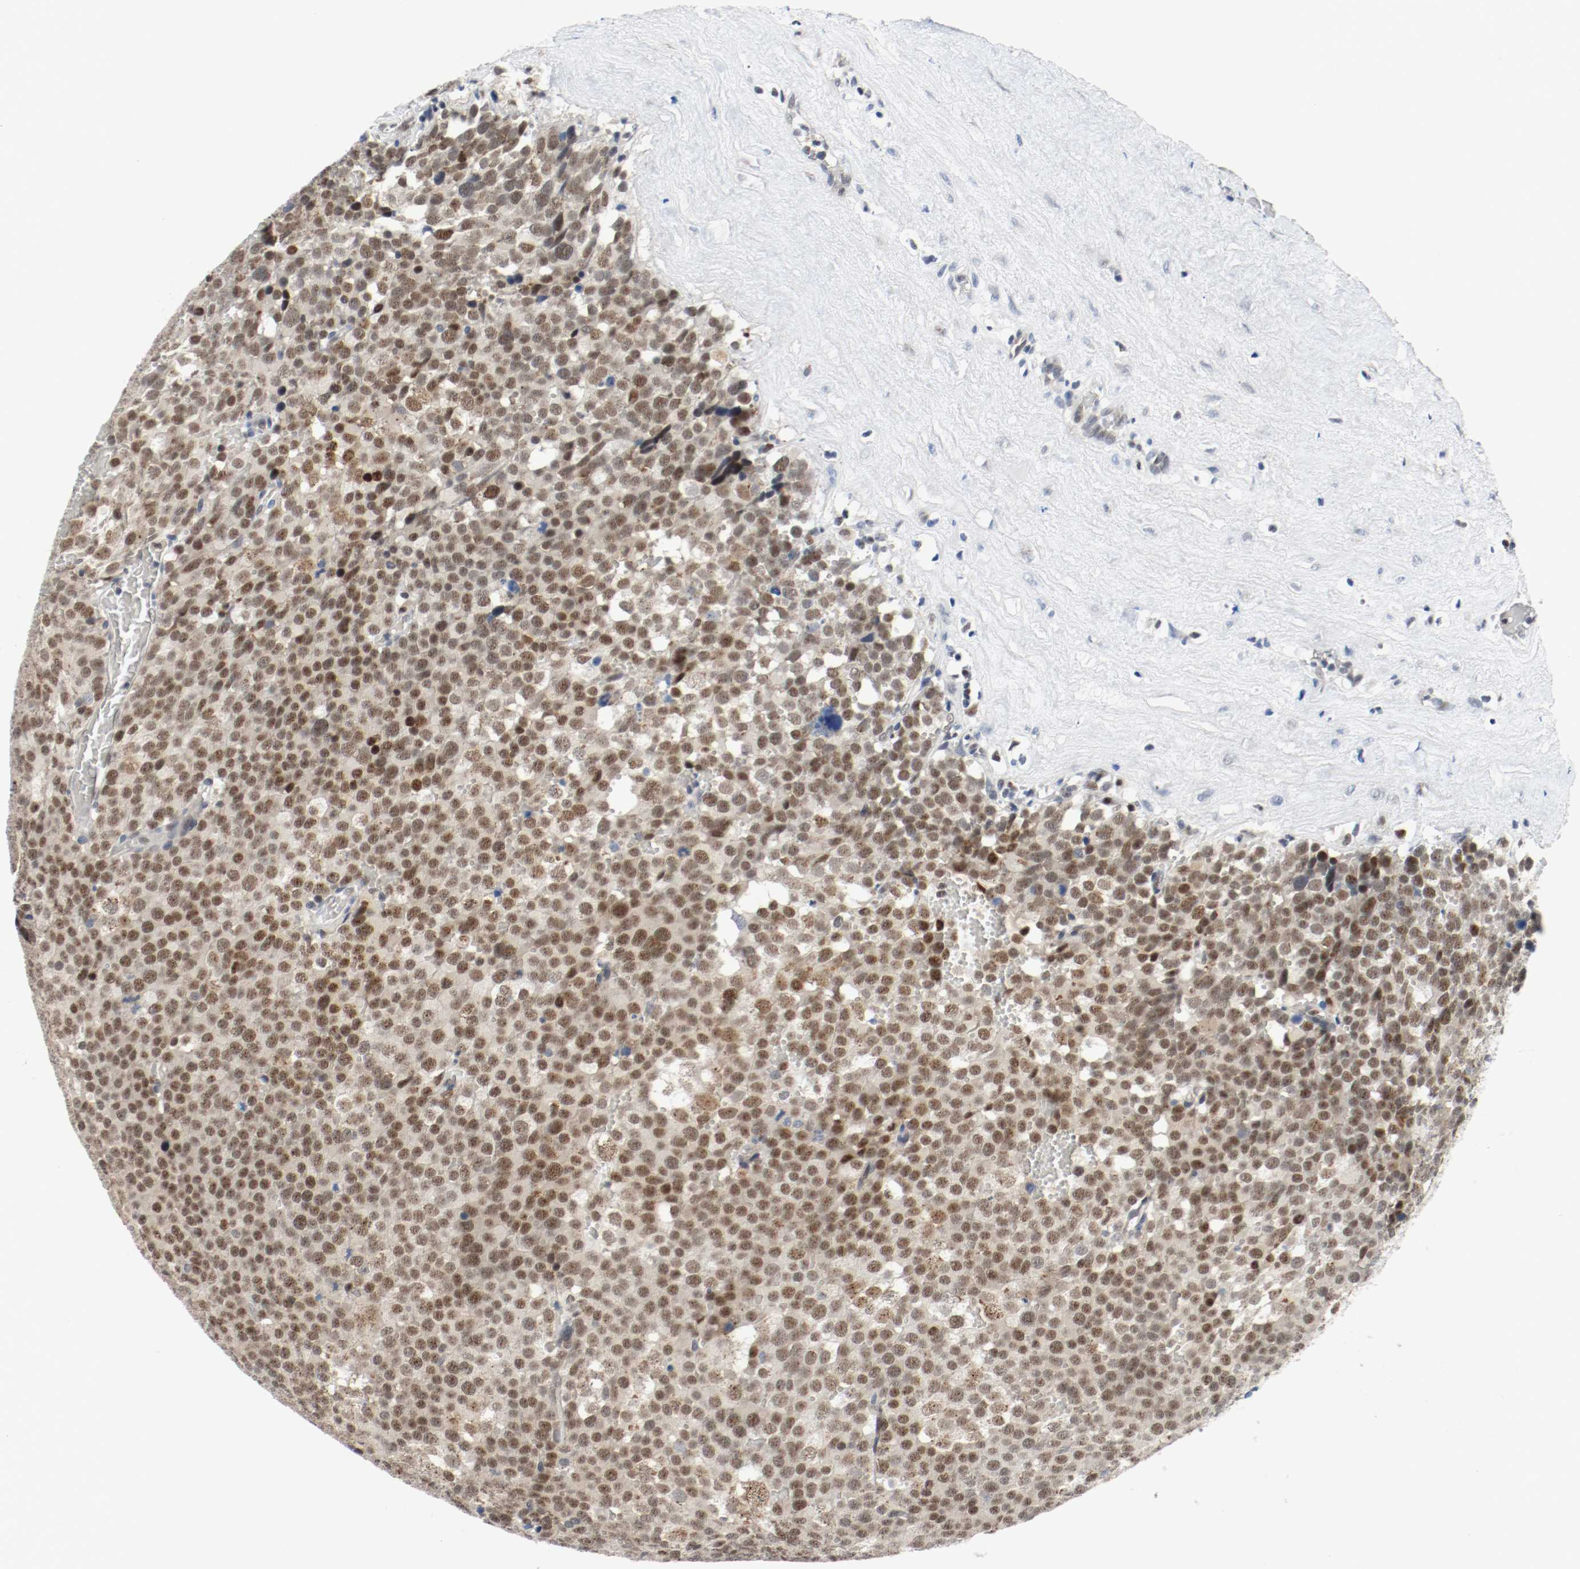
{"staining": {"intensity": "strong", "quantity": ">75%", "location": "nuclear"}, "tissue": "testis cancer", "cell_type": "Tumor cells", "image_type": "cancer", "snomed": [{"axis": "morphology", "description": "Seminoma, NOS"}, {"axis": "topography", "description": "Testis"}], "caption": "This is a histology image of IHC staining of testis cancer, which shows strong expression in the nuclear of tumor cells.", "gene": "ASH1L", "patient": {"sex": "male", "age": 71}}